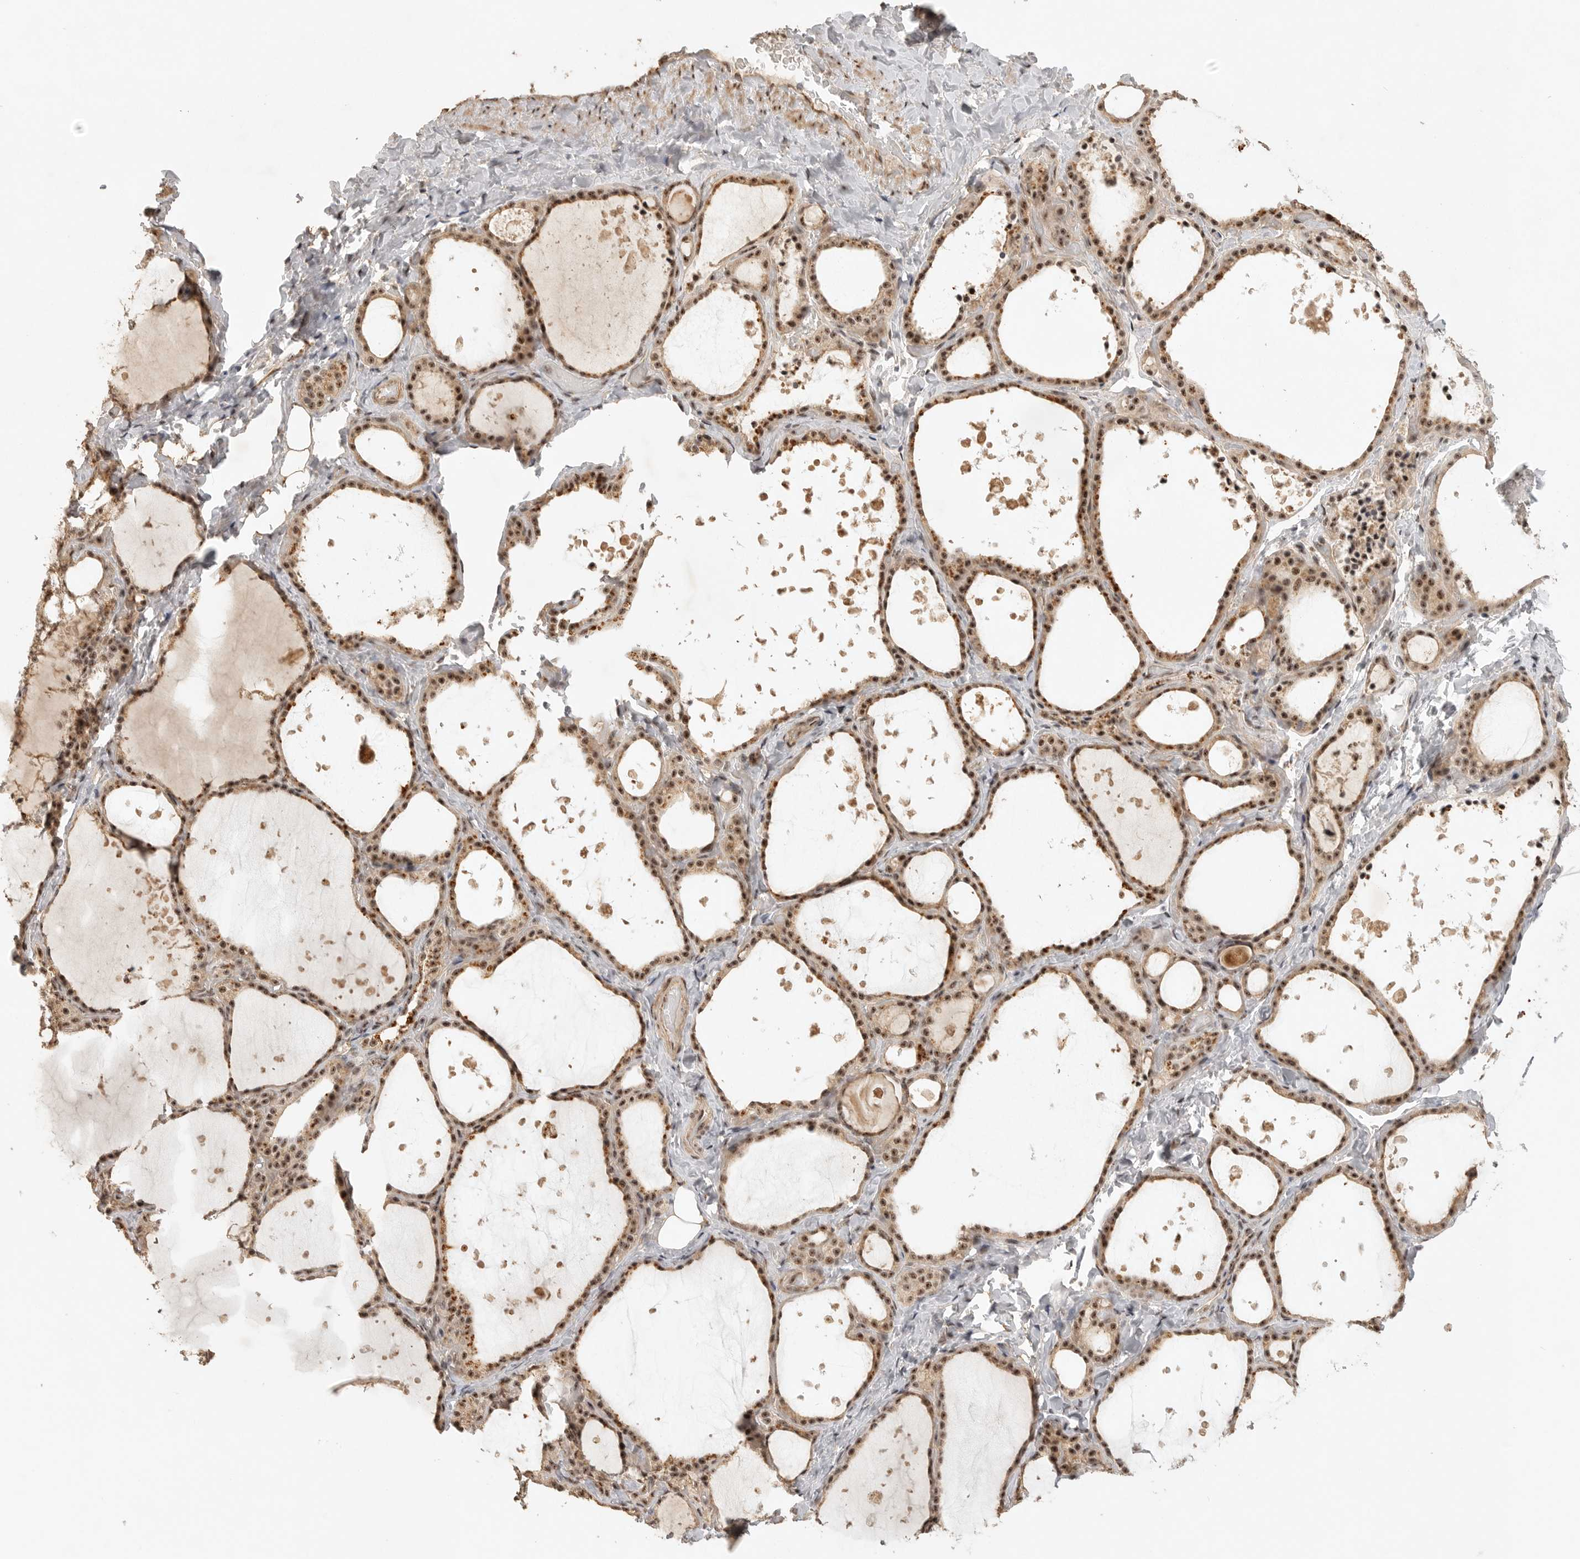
{"staining": {"intensity": "moderate", "quantity": ">75%", "location": "cytoplasmic/membranous,nuclear"}, "tissue": "thyroid gland", "cell_type": "Glandular cells", "image_type": "normal", "snomed": [{"axis": "morphology", "description": "Normal tissue, NOS"}, {"axis": "topography", "description": "Thyroid gland"}], "caption": "Protein staining by immunohistochemistry reveals moderate cytoplasmic/membranous,nuclear staining in about >75% of glandular cells in unremarkable thyroid gland. (DAB (3,3'-diaminobenzidine) IHC, brown staining for protein, blue staining for nuclei).", "gene": "POMP", "patient": {"sex": "female", "age": 44}}